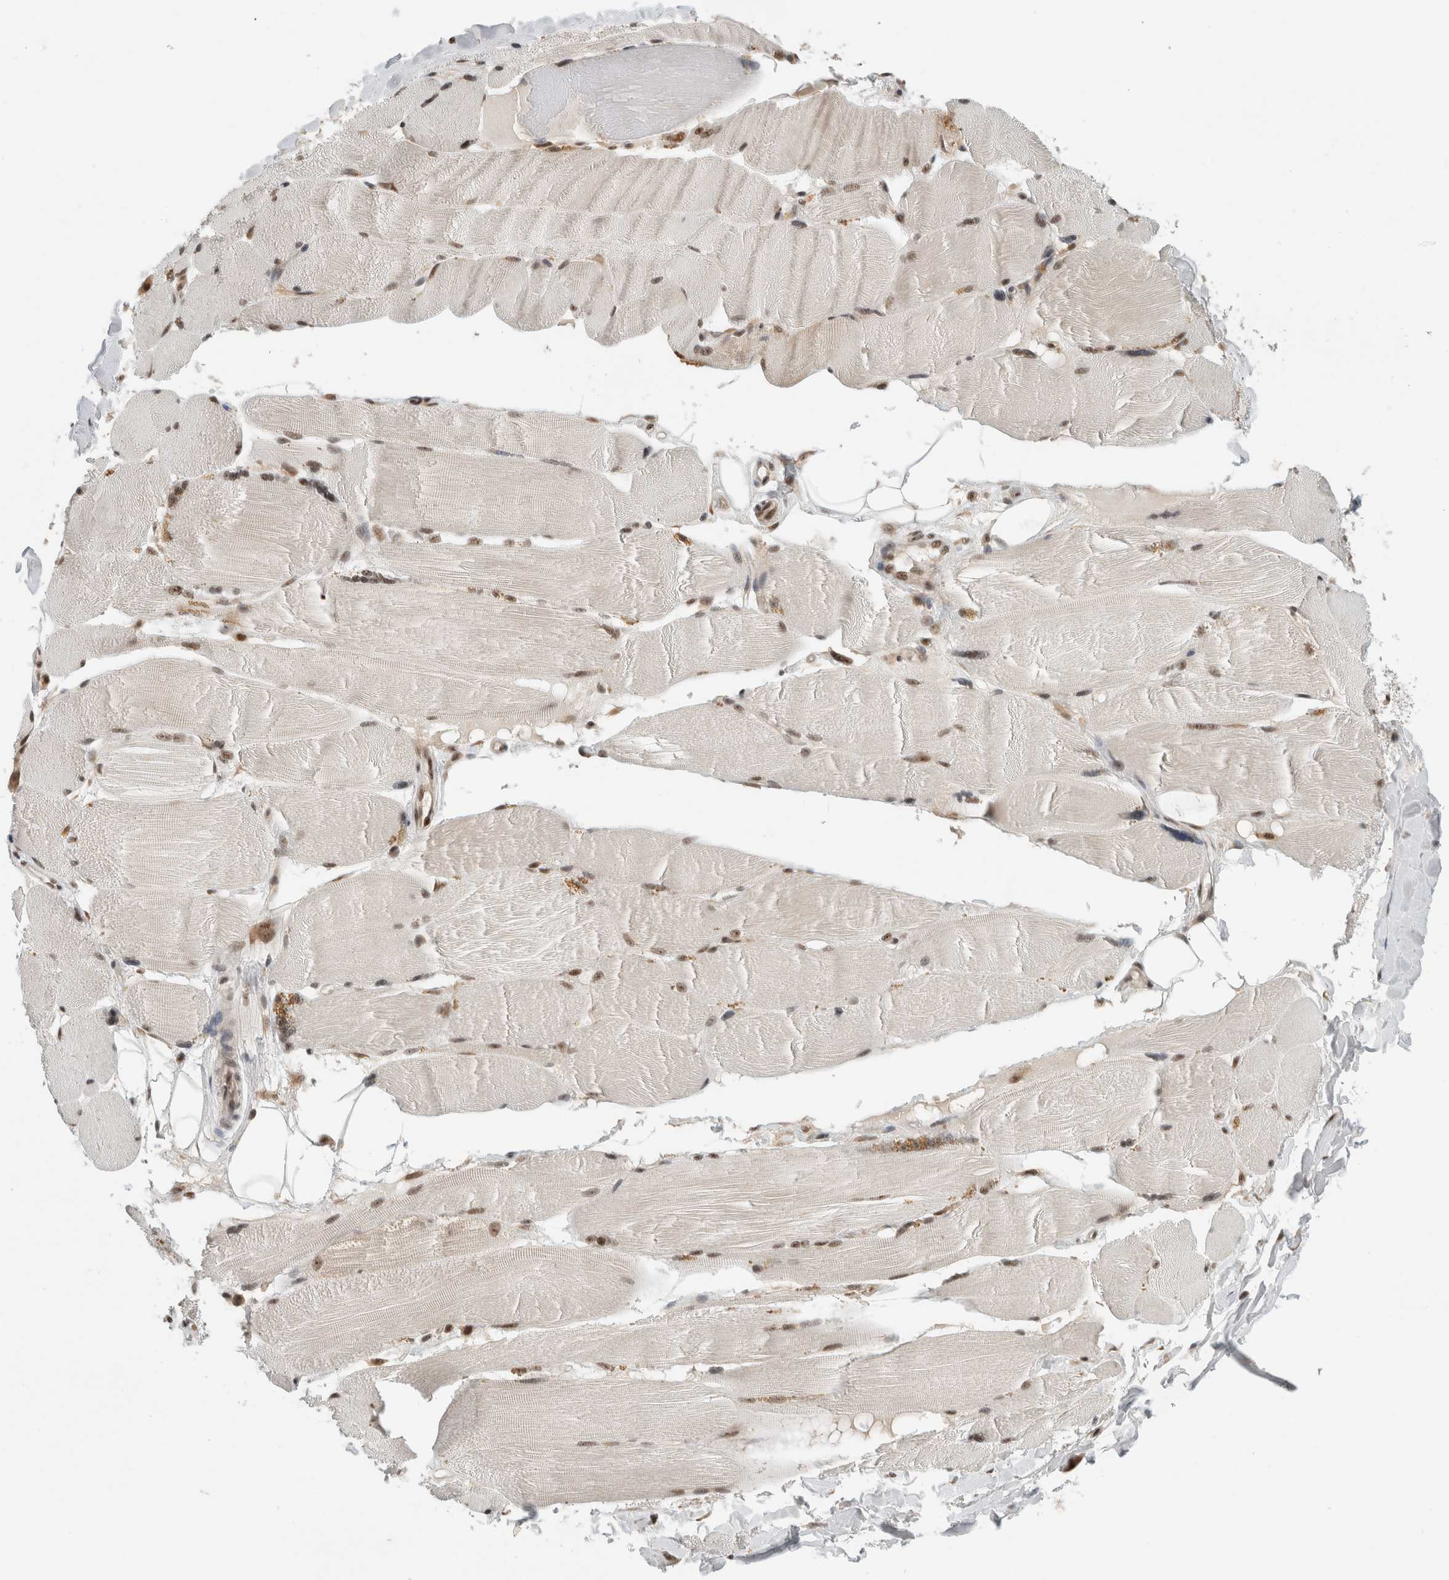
{"staining": {"intensity": "moderate", "quantity": "25%-75%", "location": "cytoplasmic/membranous,nuclear"}, "tissue": "skeletal muscle", "cell_type": "Myocytes", "image_type": "normal", "snomed": [{"axis": "morphology", "description": "Normal tissue, NOS"}, {"axis": "topography", "description": "Skin"}, {"axis": "topography", "description": "Skeletal muscle"}], "caption": "Immunohistochemical staining of unremarkable human skeletal muscle exhibits 25%-75% levels of moderate cytoplasmic/membranous,nuclear protein staining in approximately 25%-75% of myocytes. (DAB (3,3'-diaminobenzidine) IHC, brown staining for protein, blue staining for nuclei).", "gene": "NCAPG2", "patient": {"sex": "male", "age": 83}}